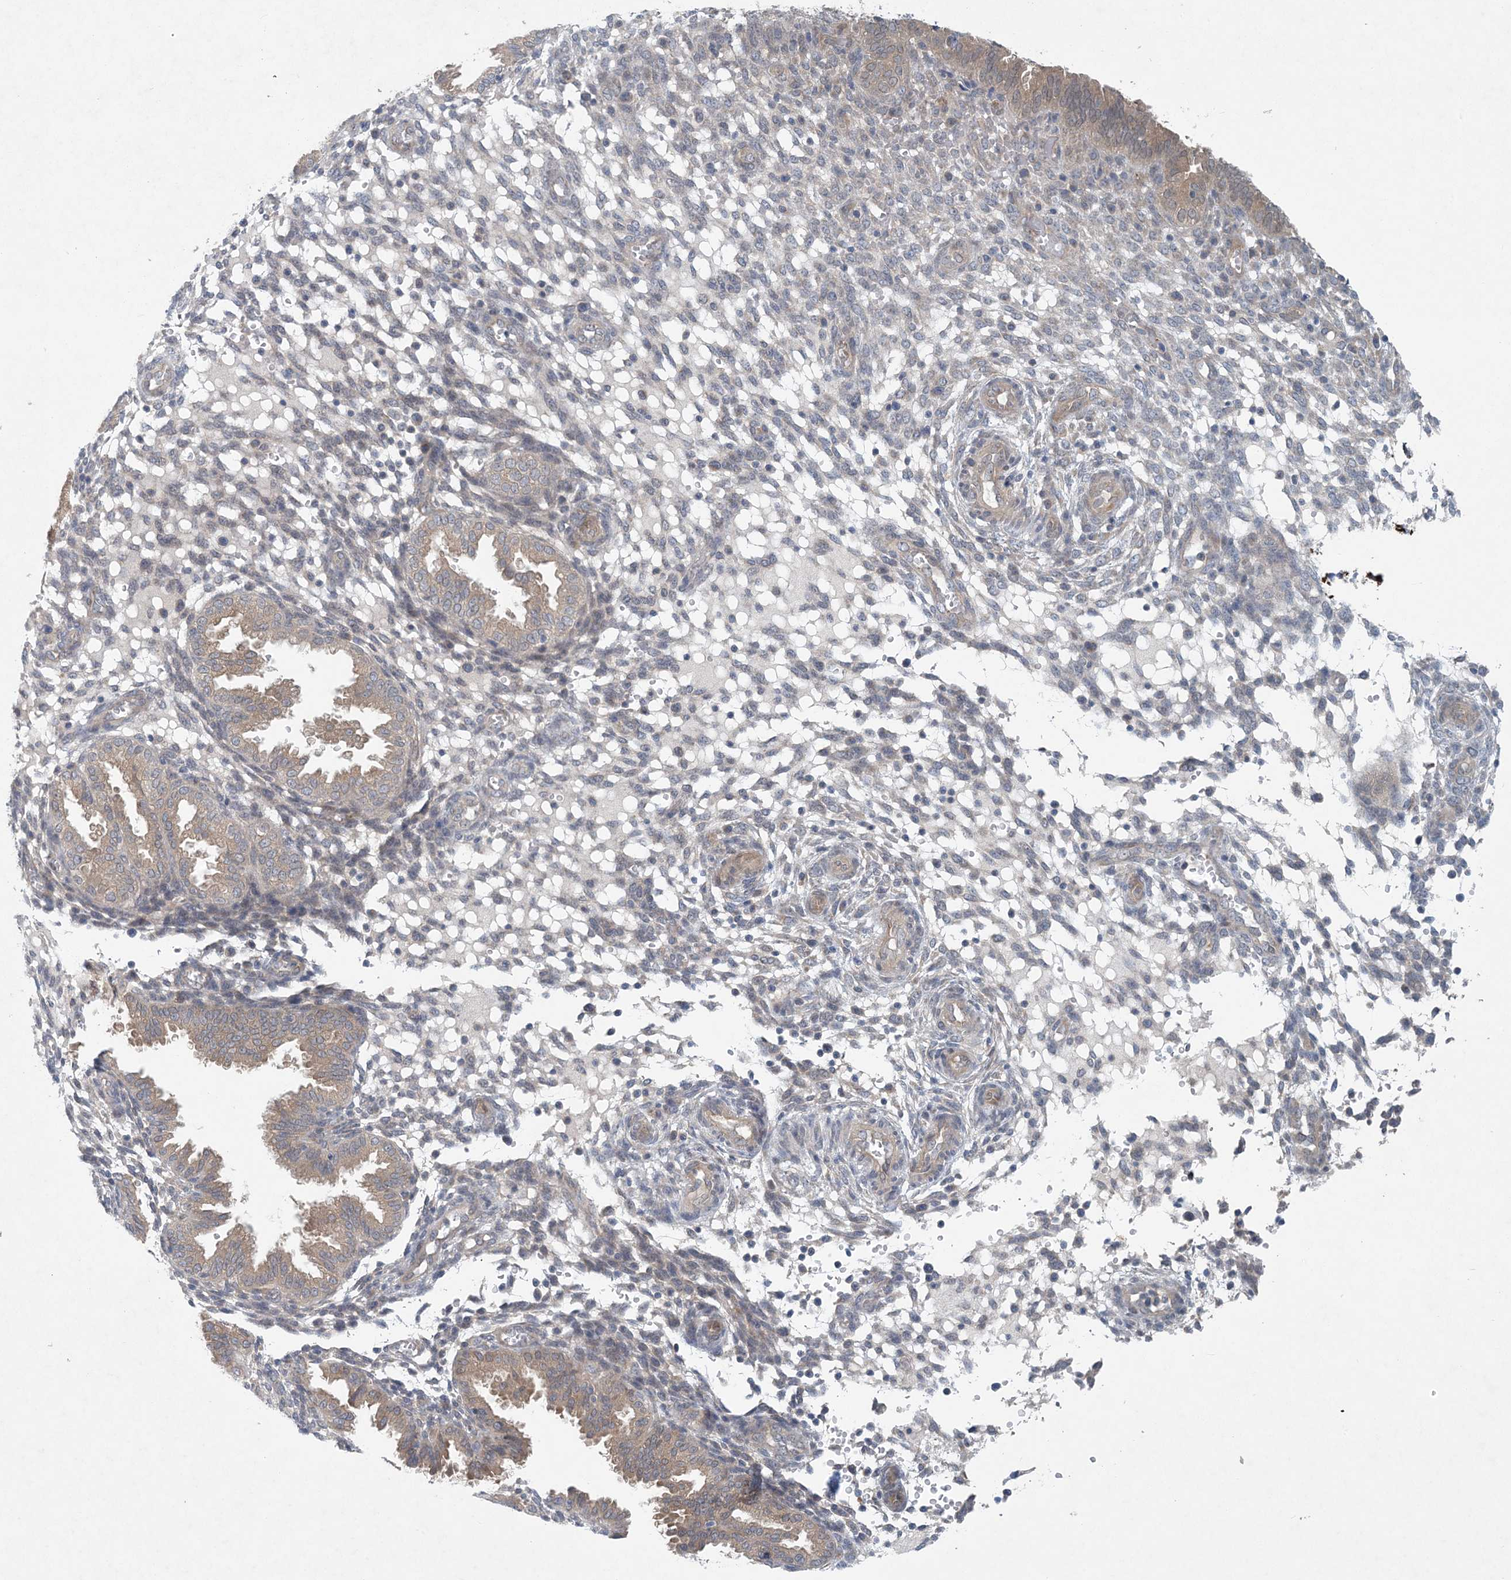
{"staining": {"intensity": "negative", "quantity": "none", "location": "none"}, "tissue": "endometrium", "cell_type": "Cells in endometrial stroma", "image_type": "normal", "snomed": [{"axis": "morphology", "description": "Normal tissue, NOS"}, {"axis": "topography", "description": "Endometrium"}], "caption": "An image of human endometrium is negative for staining in cells in endometrial stroma.", "gene": "HIKESHI", "patient": {"sex": "female", "age": 33}}